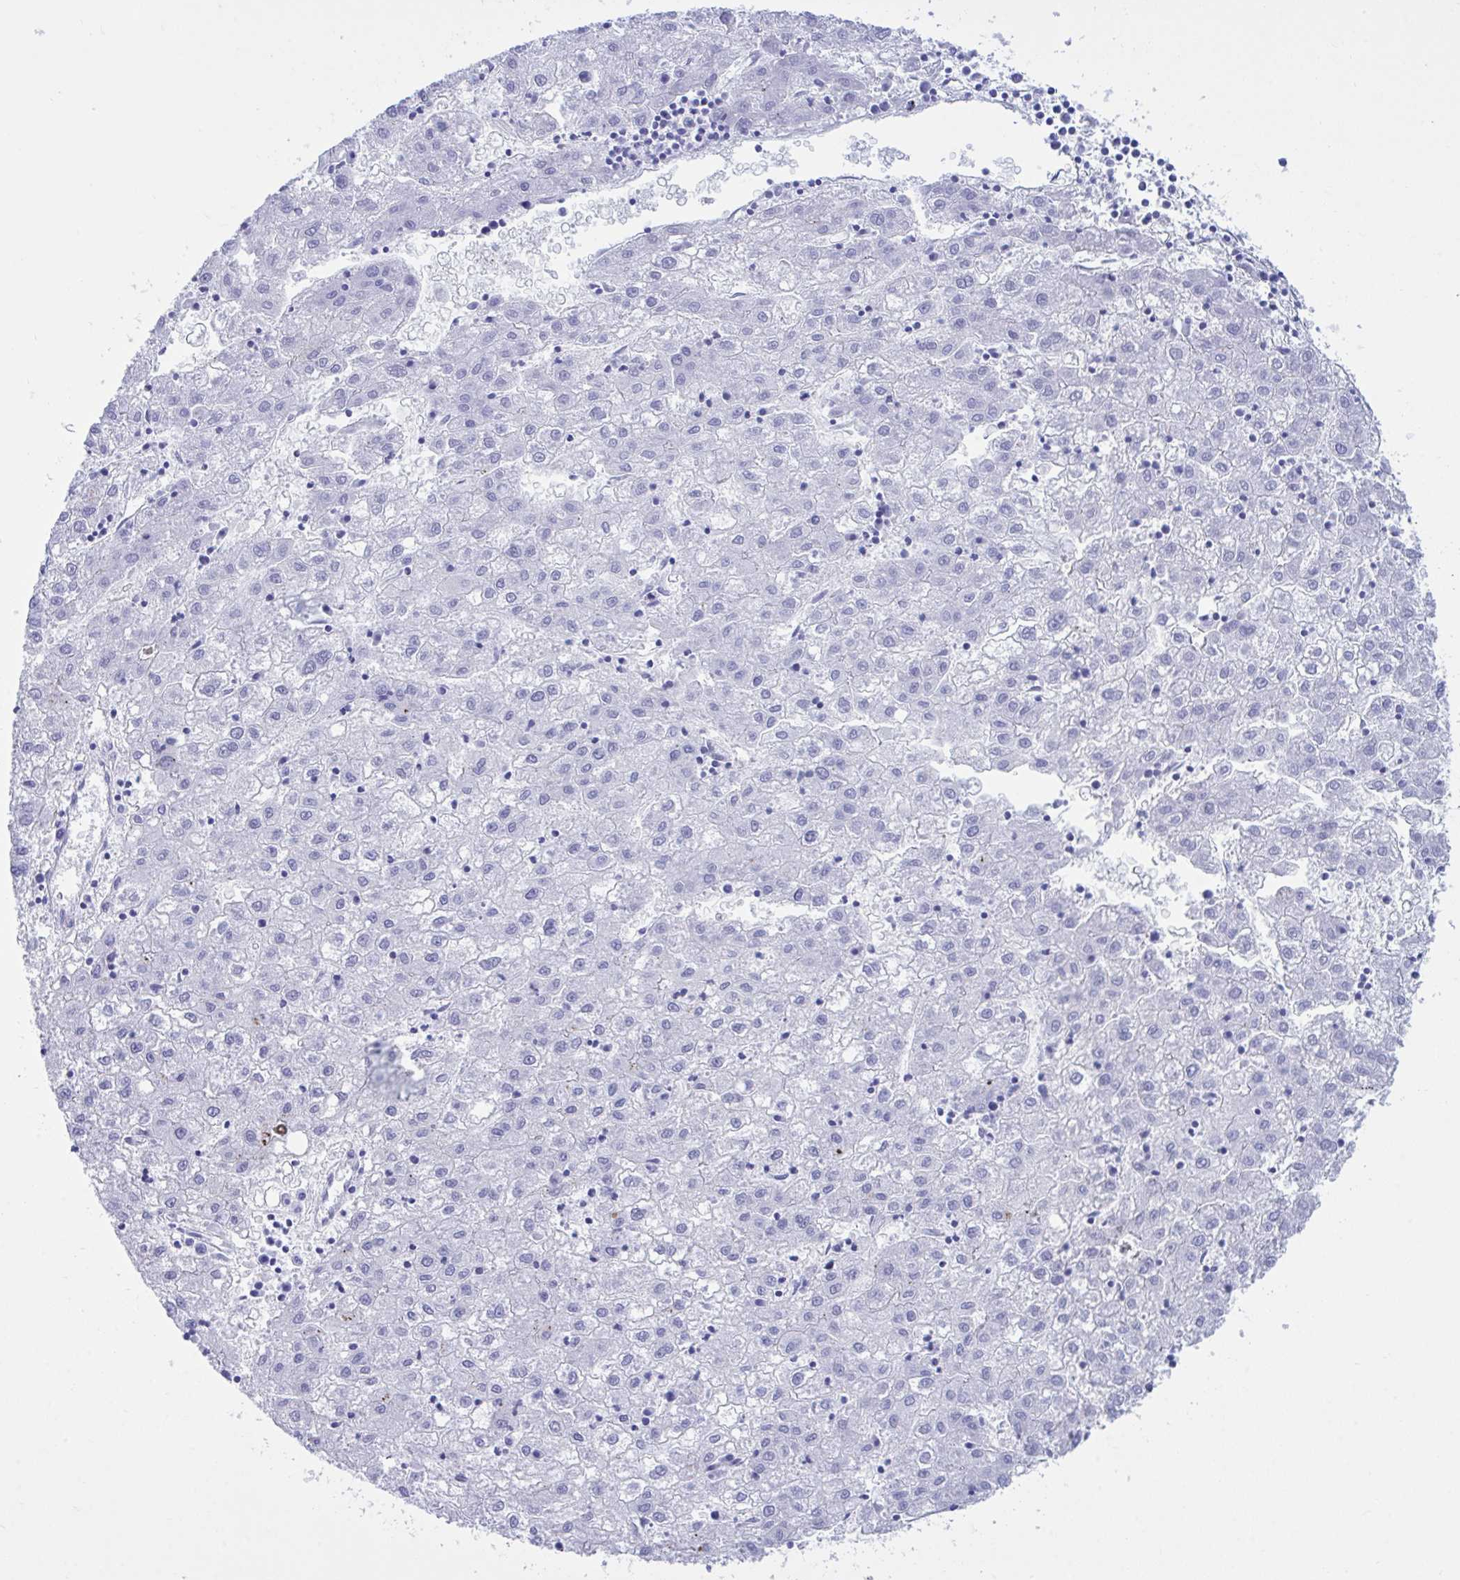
{"staining": {"intensity": "negative", "quantity": "none", "location": "none"}, "tissue": "liver cancer", "cell_type": "Tumor cells", "image_type": "cancer", "snomed": [{"axis": "morphology", "description": "Carcinoma, Hepatocellular, NOS"}, {"axis": "topography", "description": "Liver"}], "caption": "The immunohistochemistry (IHC) micrograph has no significant expression in tumor cells of liver cancer tissue. Brightfield microscopy of immunohistochemistry (IHC) stained with DAB (3,3'-diaminobenzidine) (brown) and hematoxylin (blue), captured at high magnification.", "gene": "BEX5", "patient": {"sex": "male", "age": 72}}